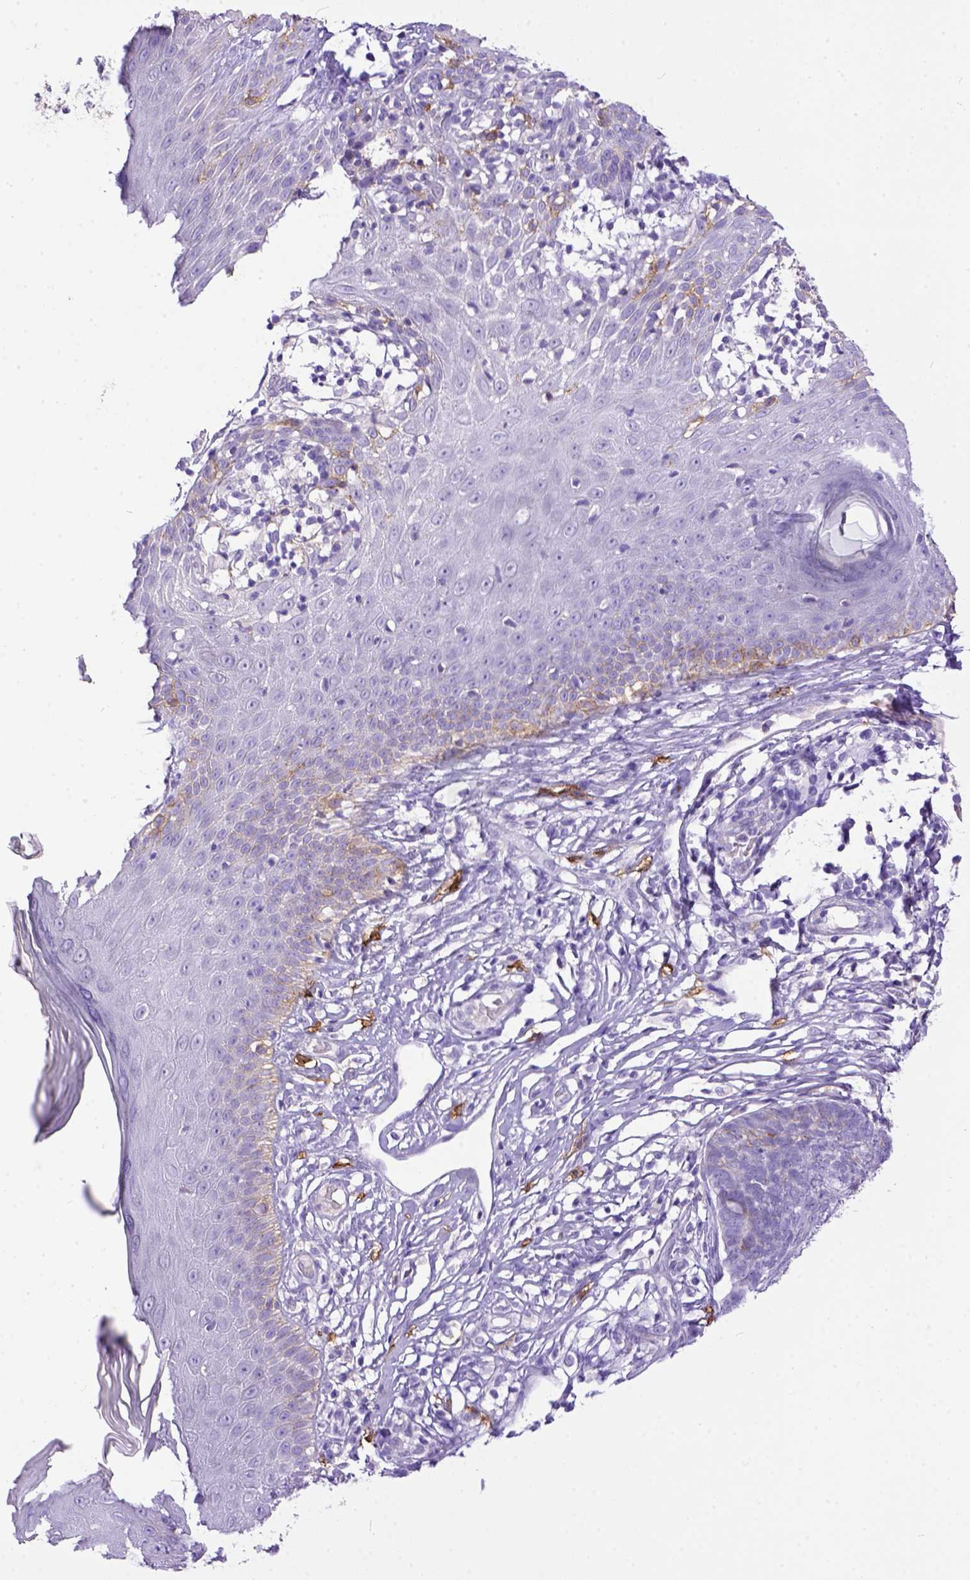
{"staining": {"intensity": "negative", "quantity": "none", "location": "none"}, "tissue": "skin cancer", "cell_type": "Tumor cells", "image_type": "cancer", "snomed": [{"axis": "morphology", "description": "Basal cell carcinoma"}, {"axis": "topography", "description": "Skin"}], "caption": "Photomicrograph shows no significant protein expression in tumor cells of skin cancer (basal cell carcinoma). The staining is performed using DAB brown chromogen with nuclei counter-stained in using hematoxylin.", "gene": "KIT", "patient": {"sex": "male", "age": 85}}